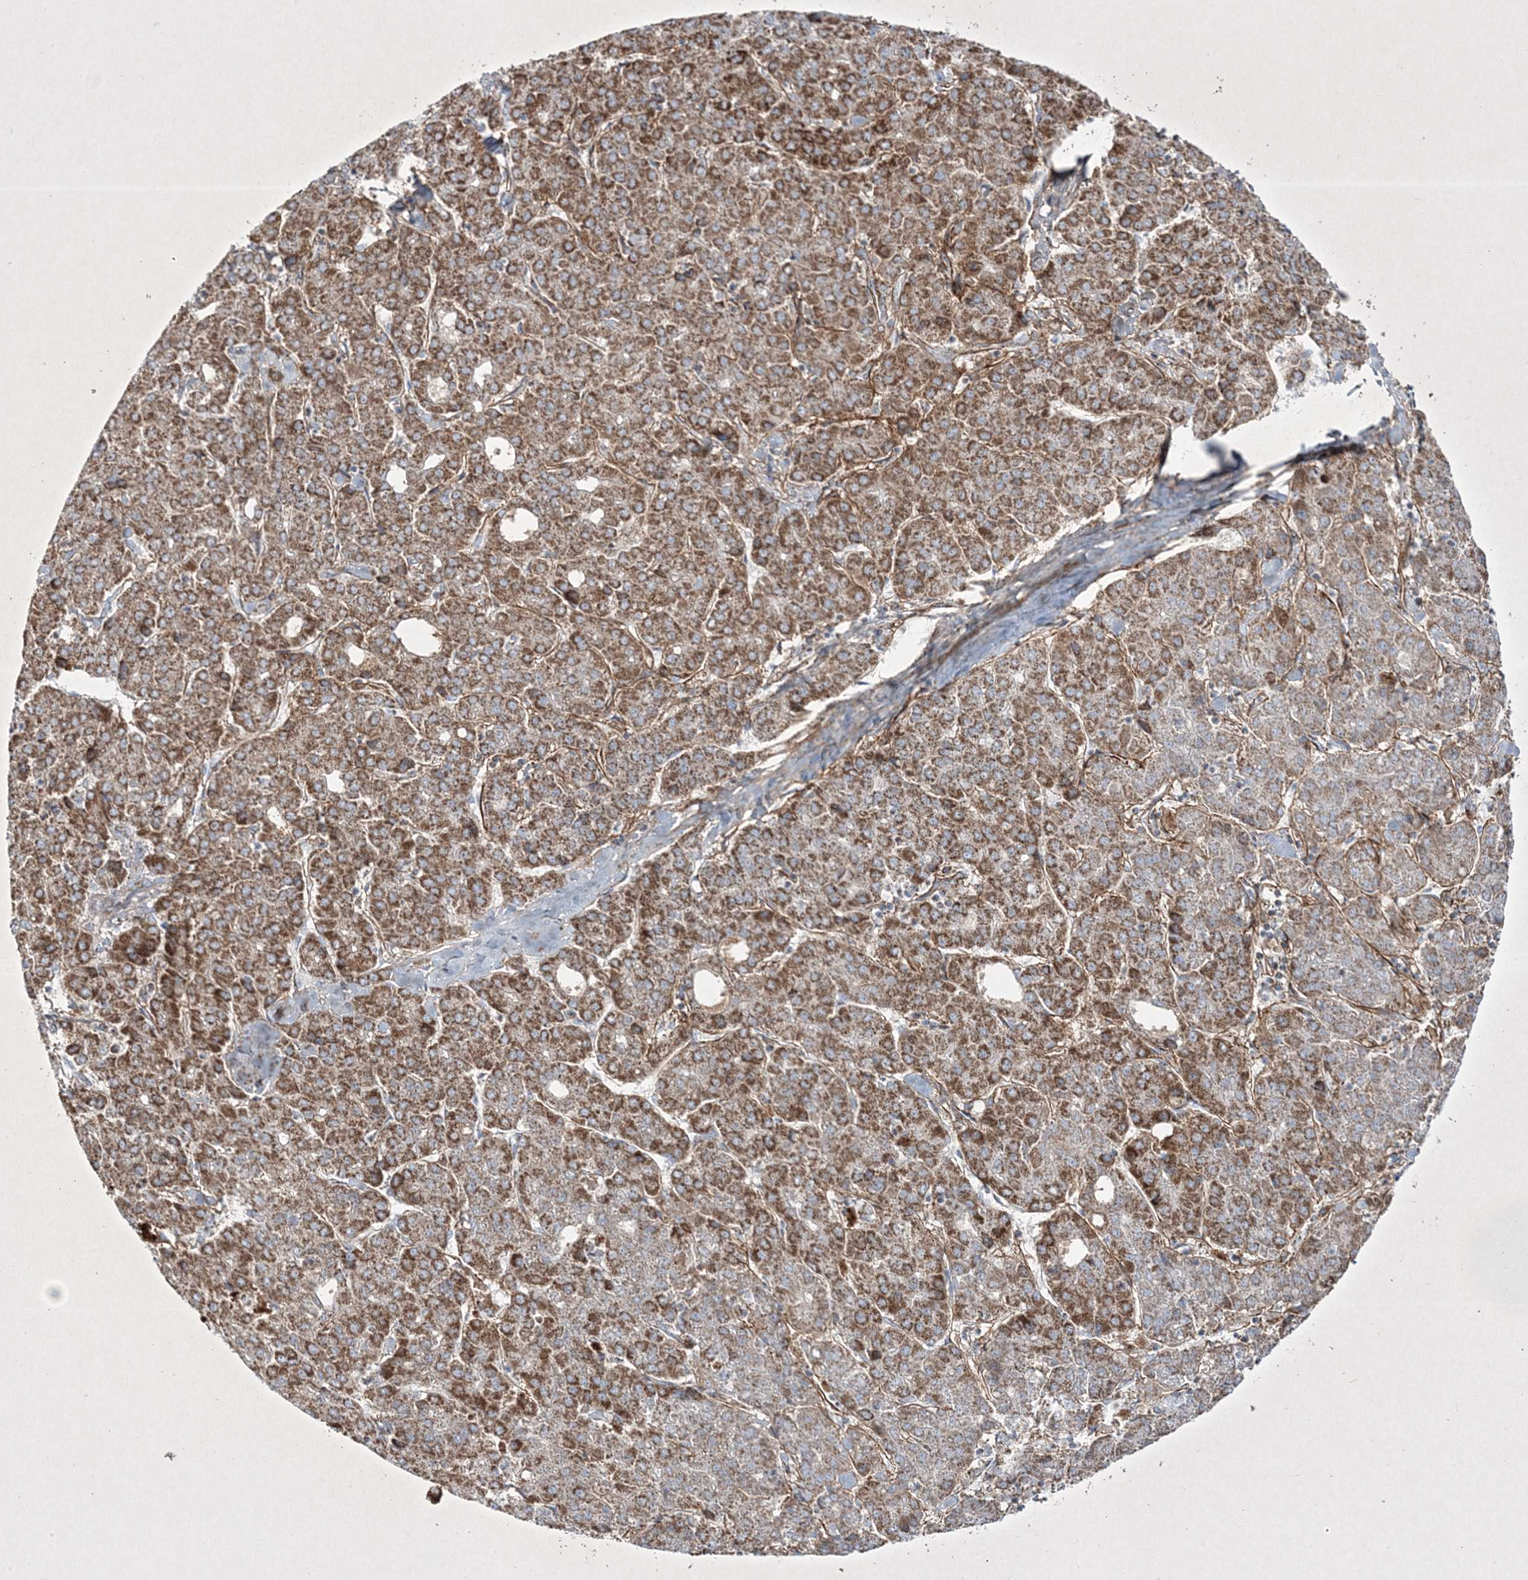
{"staining": {"intensity": "strong", "quantity": ">75%", "location": "cytoplasmic/membranous"}, "tissue": "liver cancer", "cell_type": "Tumor cells", "image_type": "cancer", "snomed": [{"axis": "morphology", "description": "Carcinoma, Hepatocellular, NOS"}, {"axis": "topography", "description": "Liver"}], "caption": "Liver hepatocellular carcinoma stained for a protein exhibits strong cytoplasmic/membranous positivity in tumor cells. The staining was performed using DAB (3,3'-diaminobenzidine) to visualize the protein expression in brown, while the nuclei were stained in blue with hematoxylin (Magnification: 20x).", "gene": "RICTOR", "patient": {"sex": "male", "age": 65}}